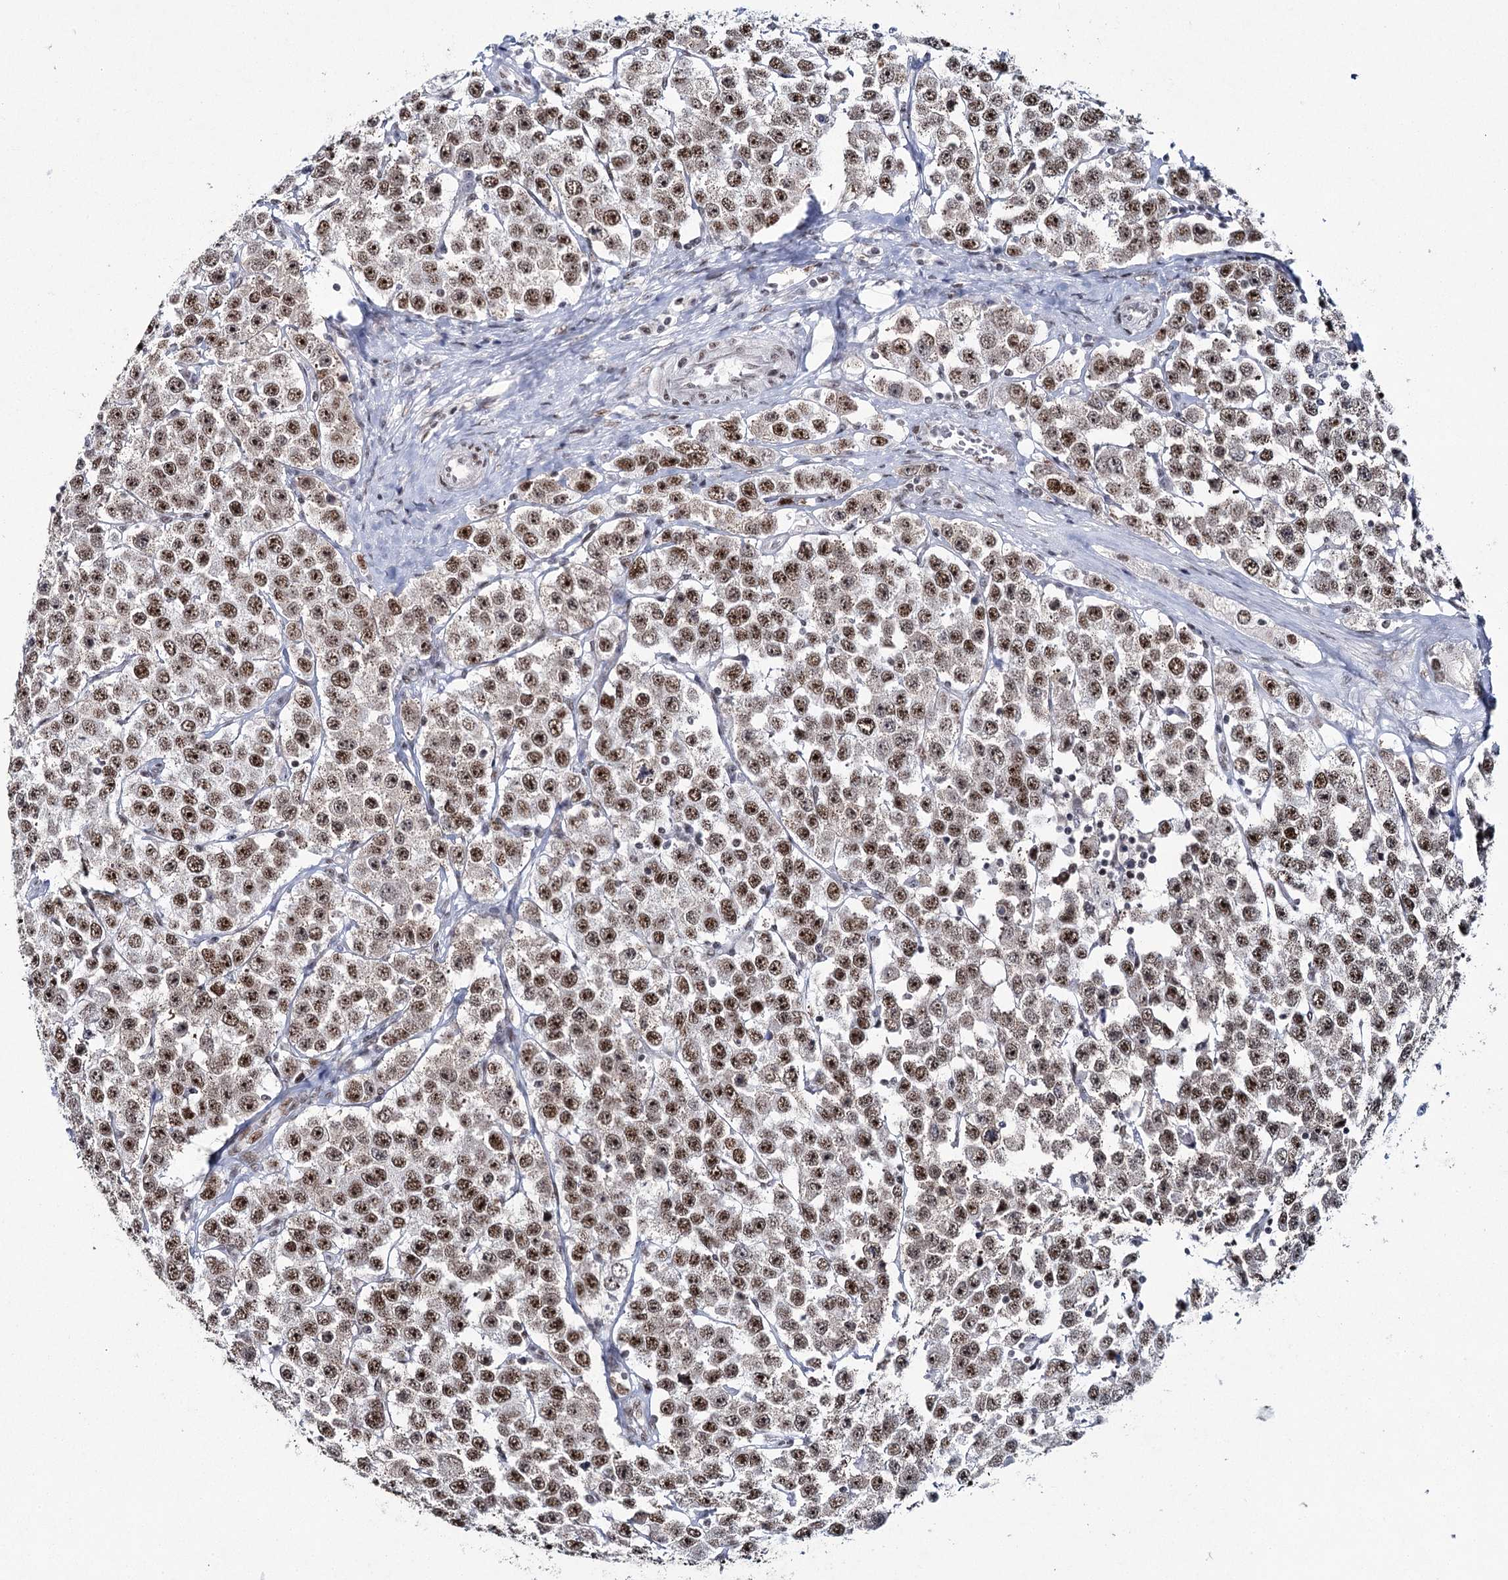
{"staining": {"intensity": "strong", "quantity": ">75%", "location": "nuclear"}, "tissue": "testis cancer", "cell_type": "Tumor cells", "image_type": "cancer", "snomed": [{"axis": "morphology", "description": "Seminoma, NOS"}, {"axis": "topography", "description": "Testis"}], "caption": "This histopathology image demonstrates immunohistochemistry (IHC) staining of testis seminoma, with high strong nuclear staining in about >75% of tumor cells.", "gene": "SCAF8", "patient": {"sex": "male", "age": 28}}